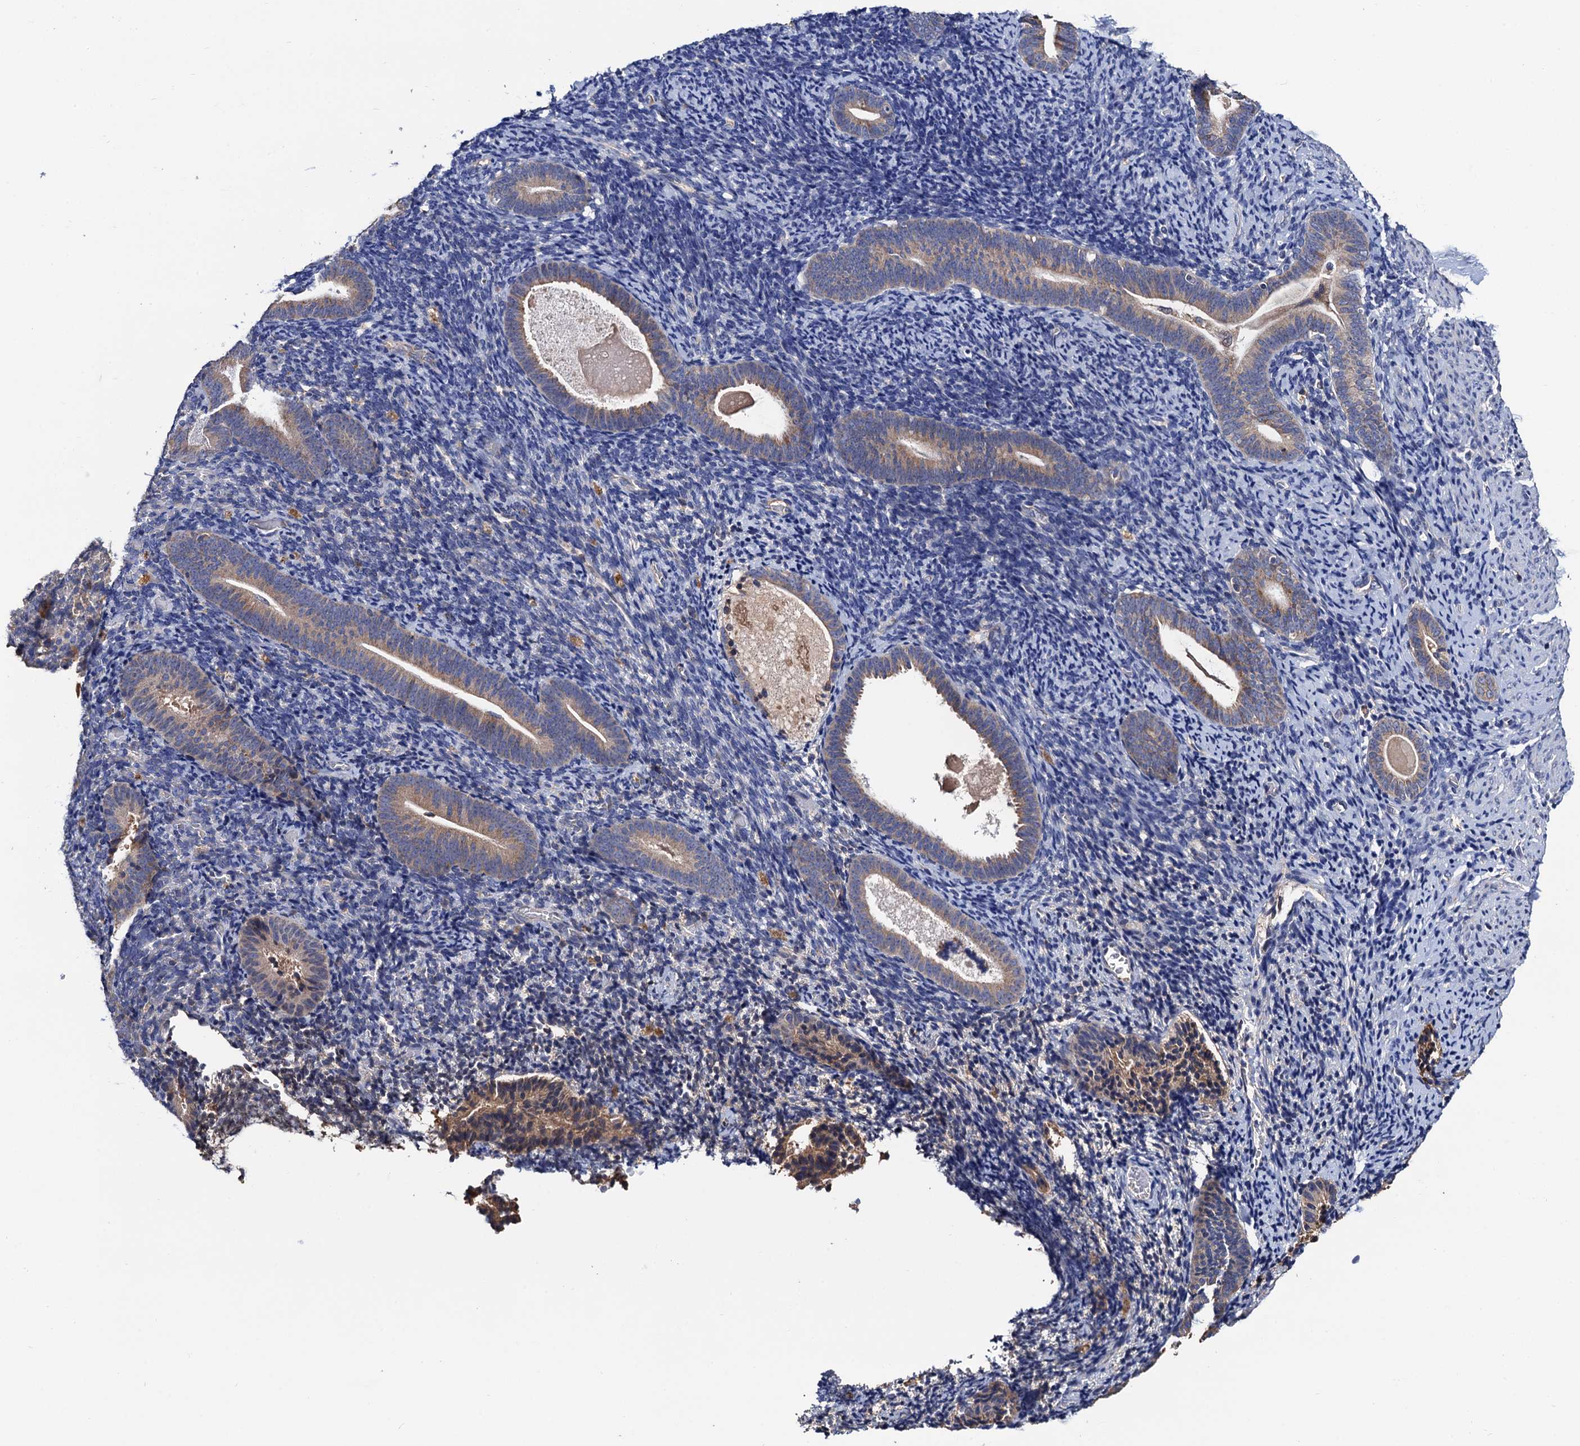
{"staining": {"intensity": "negative", "quantity": "none", "location": "none"}, "tissue": "endometrium", "cell_type": "Cells in endometrial stroma", "image_type": "normal", "snomed": [{"axis": "morphology", "description": "Normal tissue, NOS"}, {"axis": "topography", "description": "Endometrium"}], "caption": "Endometrium was stained to show a protein in brown. There is no significant positivity in cells in endometrial stroma.", "gene": "RGS11", "patient": {"sex": "female", "age": 51}}